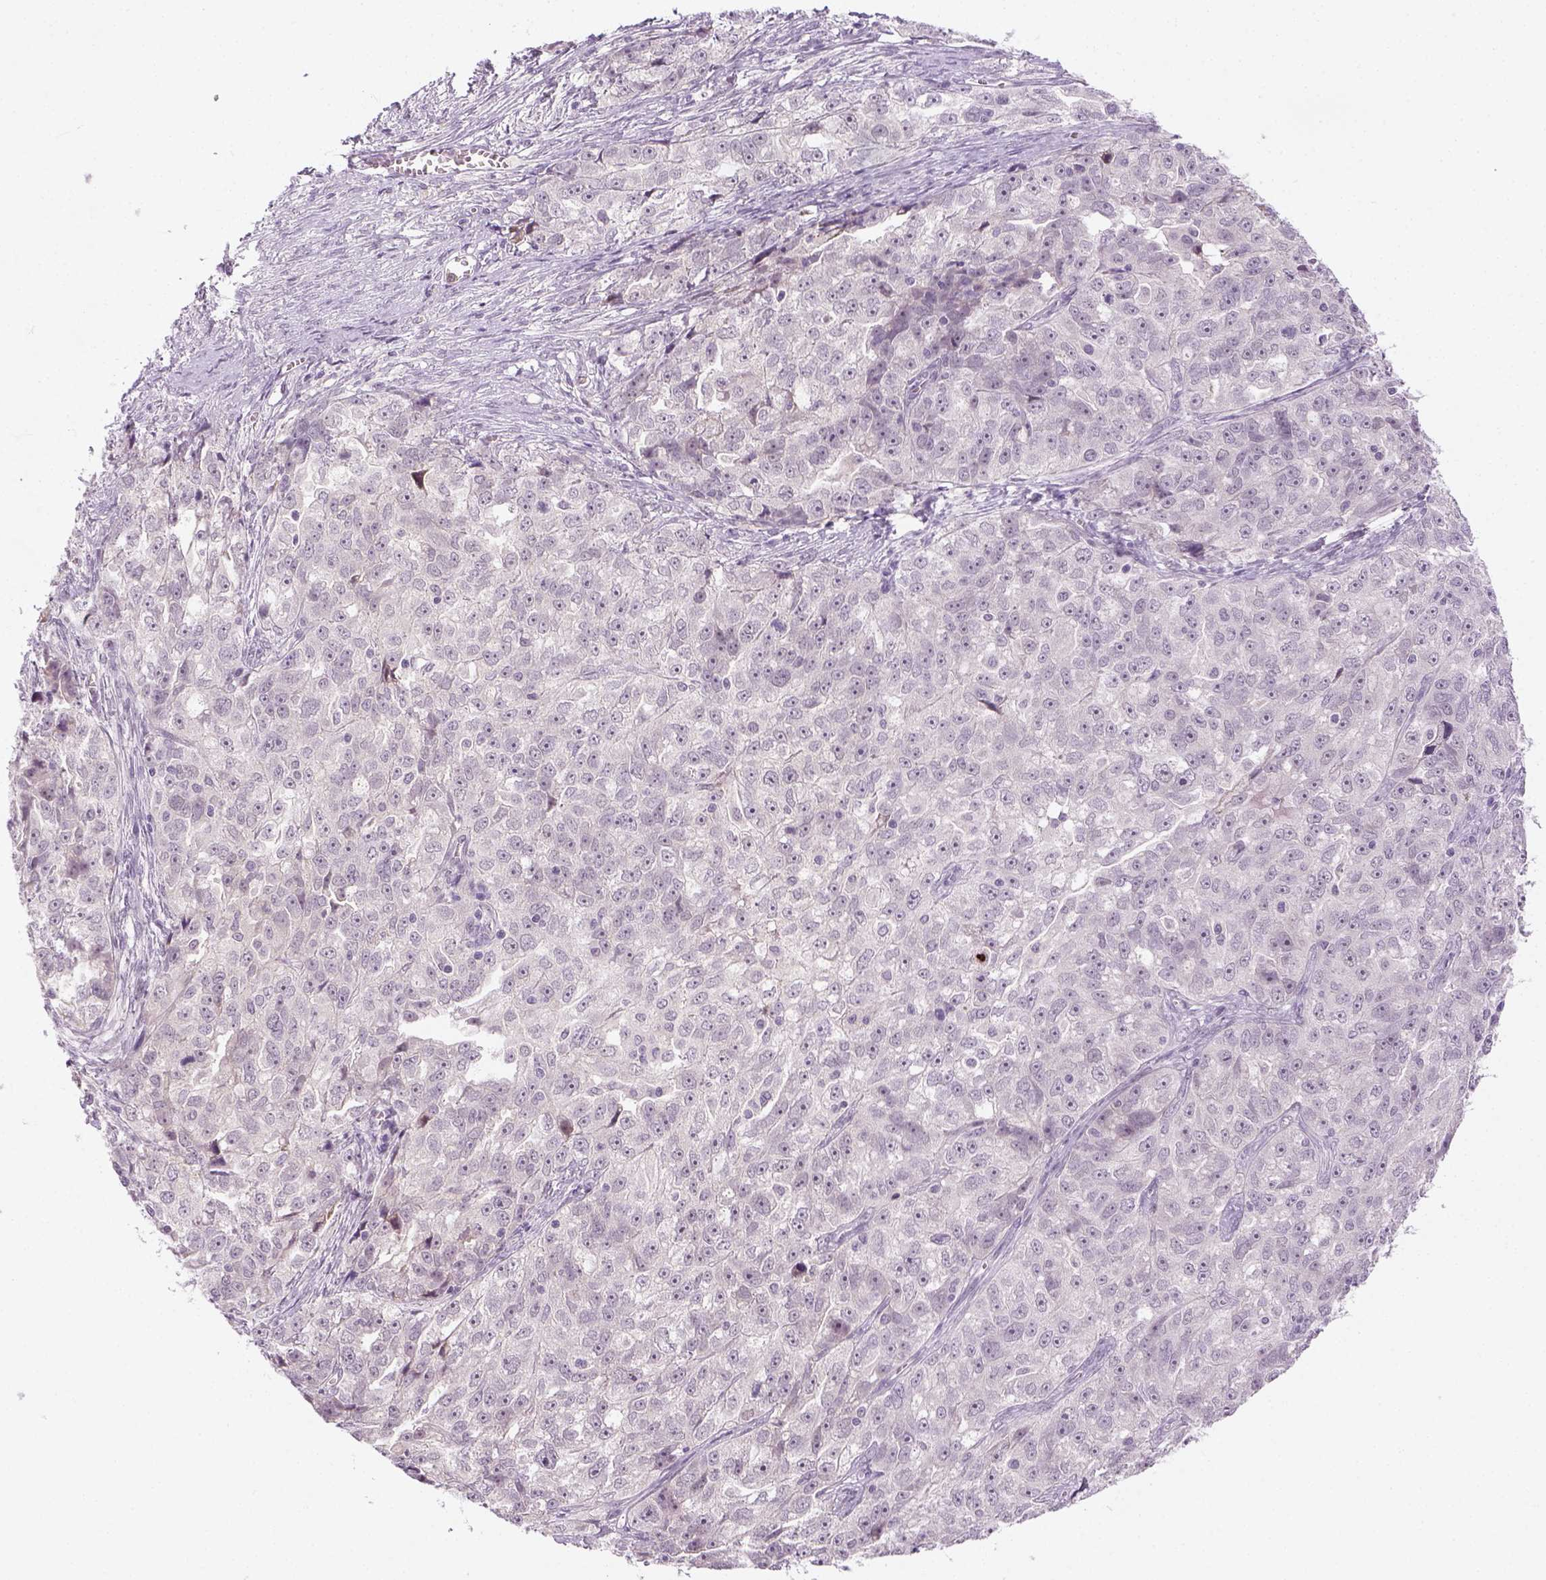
{"staining": {"intensity": "negative", "quantity": "none", "location": "none"}, "tissue": "ovarian cancer", "cell_type": "Tumor cells", "image_type": "cancer", "snomed": [{"axis": "morphology", "description": "Cystadenocarcinoma, serous, NOS"}, {"axis": "topography", "description": "Ovary"}], "caption": "DAB (3,3'-diaminobenzidine) immunohistochemical staining of human ovarian serous cystadenocarcinoma exhibits no significant staining in tumor cells. (Stains: DAB (3,3'-diaminobenzidine) immunohistochemistry (IHC) with hematoxylin counter stain, Microscopy: brightfield microscopy at high magnification).", "gene": "MAGEB3", "patient": {"sex": "female", "age": 51}}